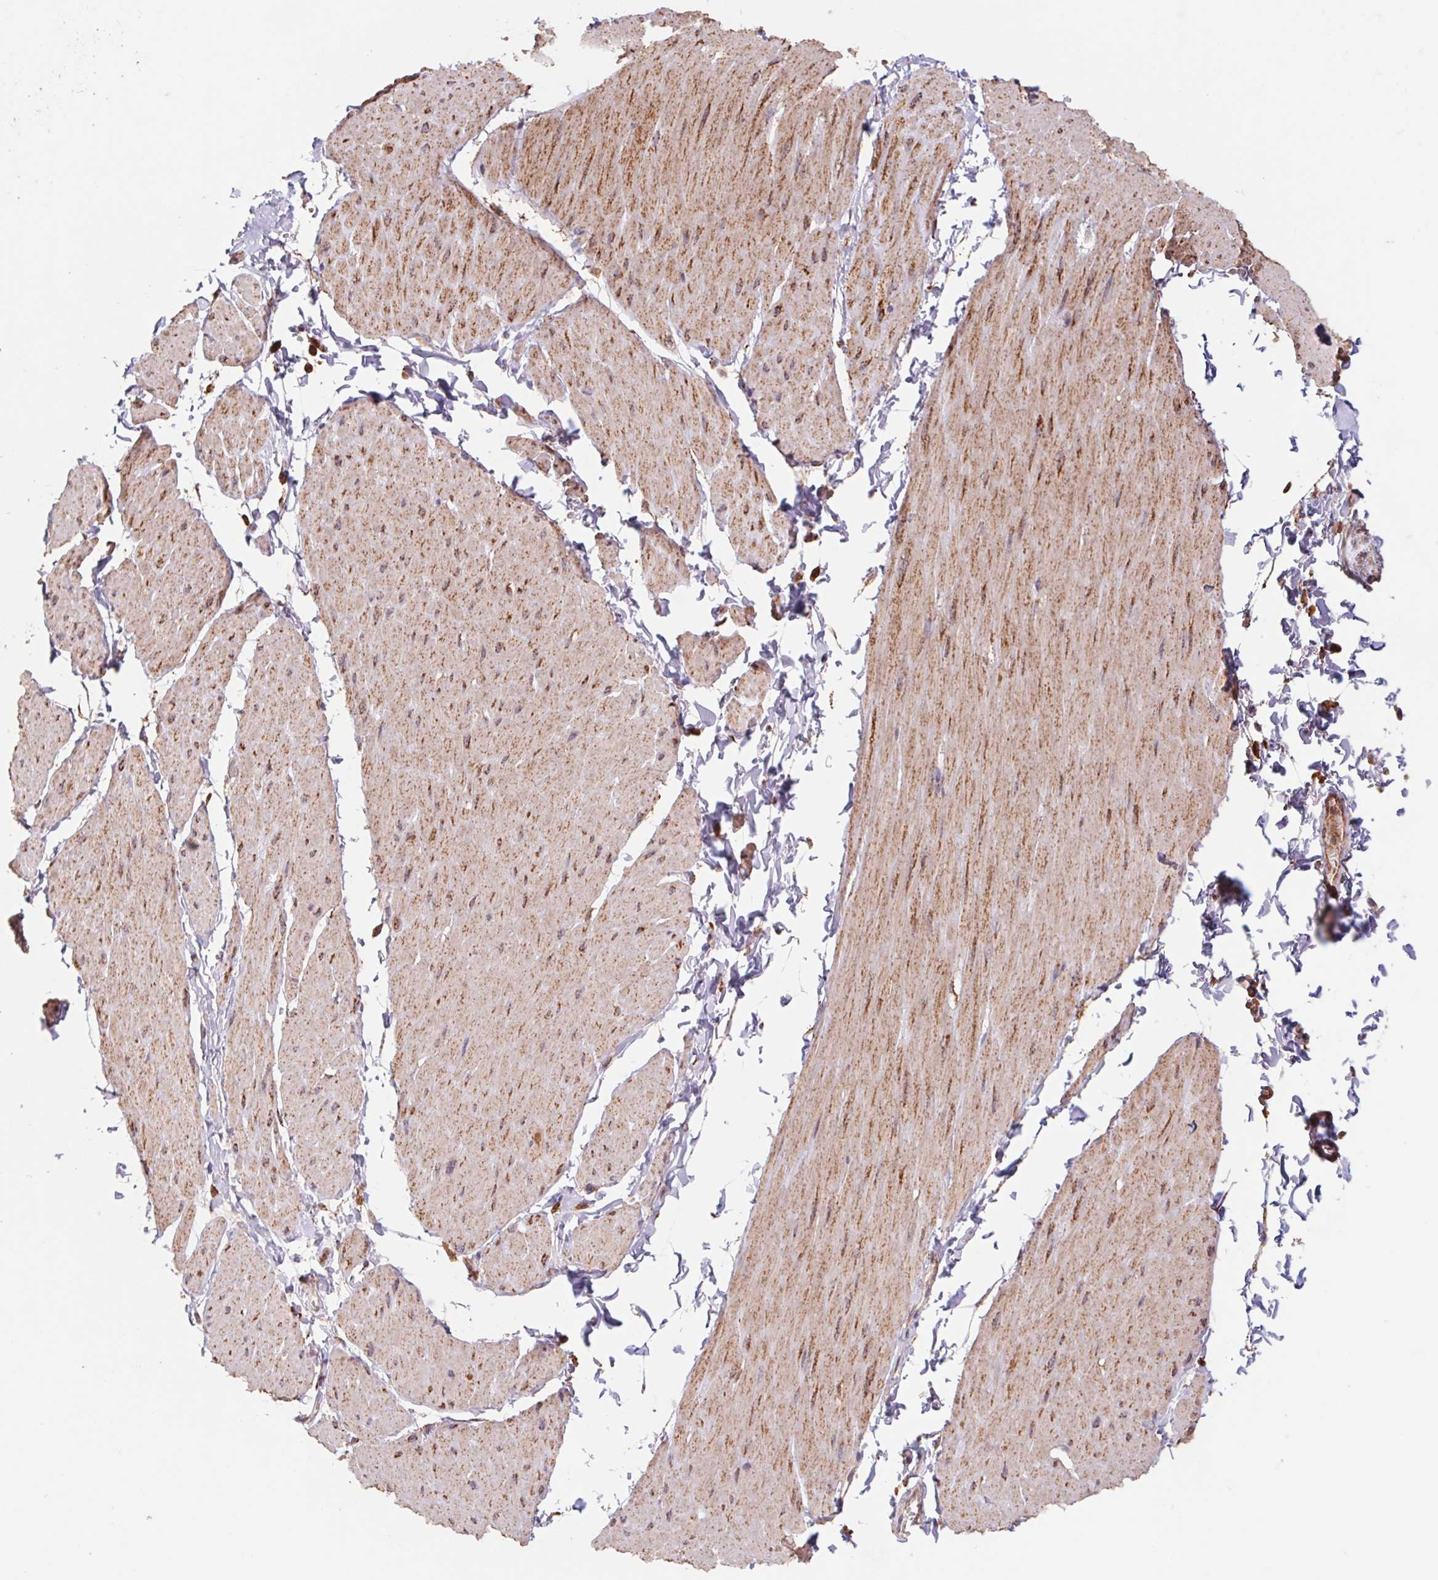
{"staining": {"intensity": "moderate", "quantity": ">75%", "location": "cytoplasmic/membranous"}, "tissue": "adipose tissue", "cell_type": "Adipocytes", "image_type": "normal", "snomed": [{"axis": "morphology", "description": "Normal tissue, NOS"}, {"axis": "topography", "description": "Smooth muscle"}, {"axis": "topography", "description": "Peripheral nerve tissue"}], "caption": "Adipose tissue stained with DAB IHC reveals medium levels of moderate cytoplasmic/membranous expression in about >75% of adipocytes.", "gene": "URM1", "patient": {"sex": "male", "age": 58}}